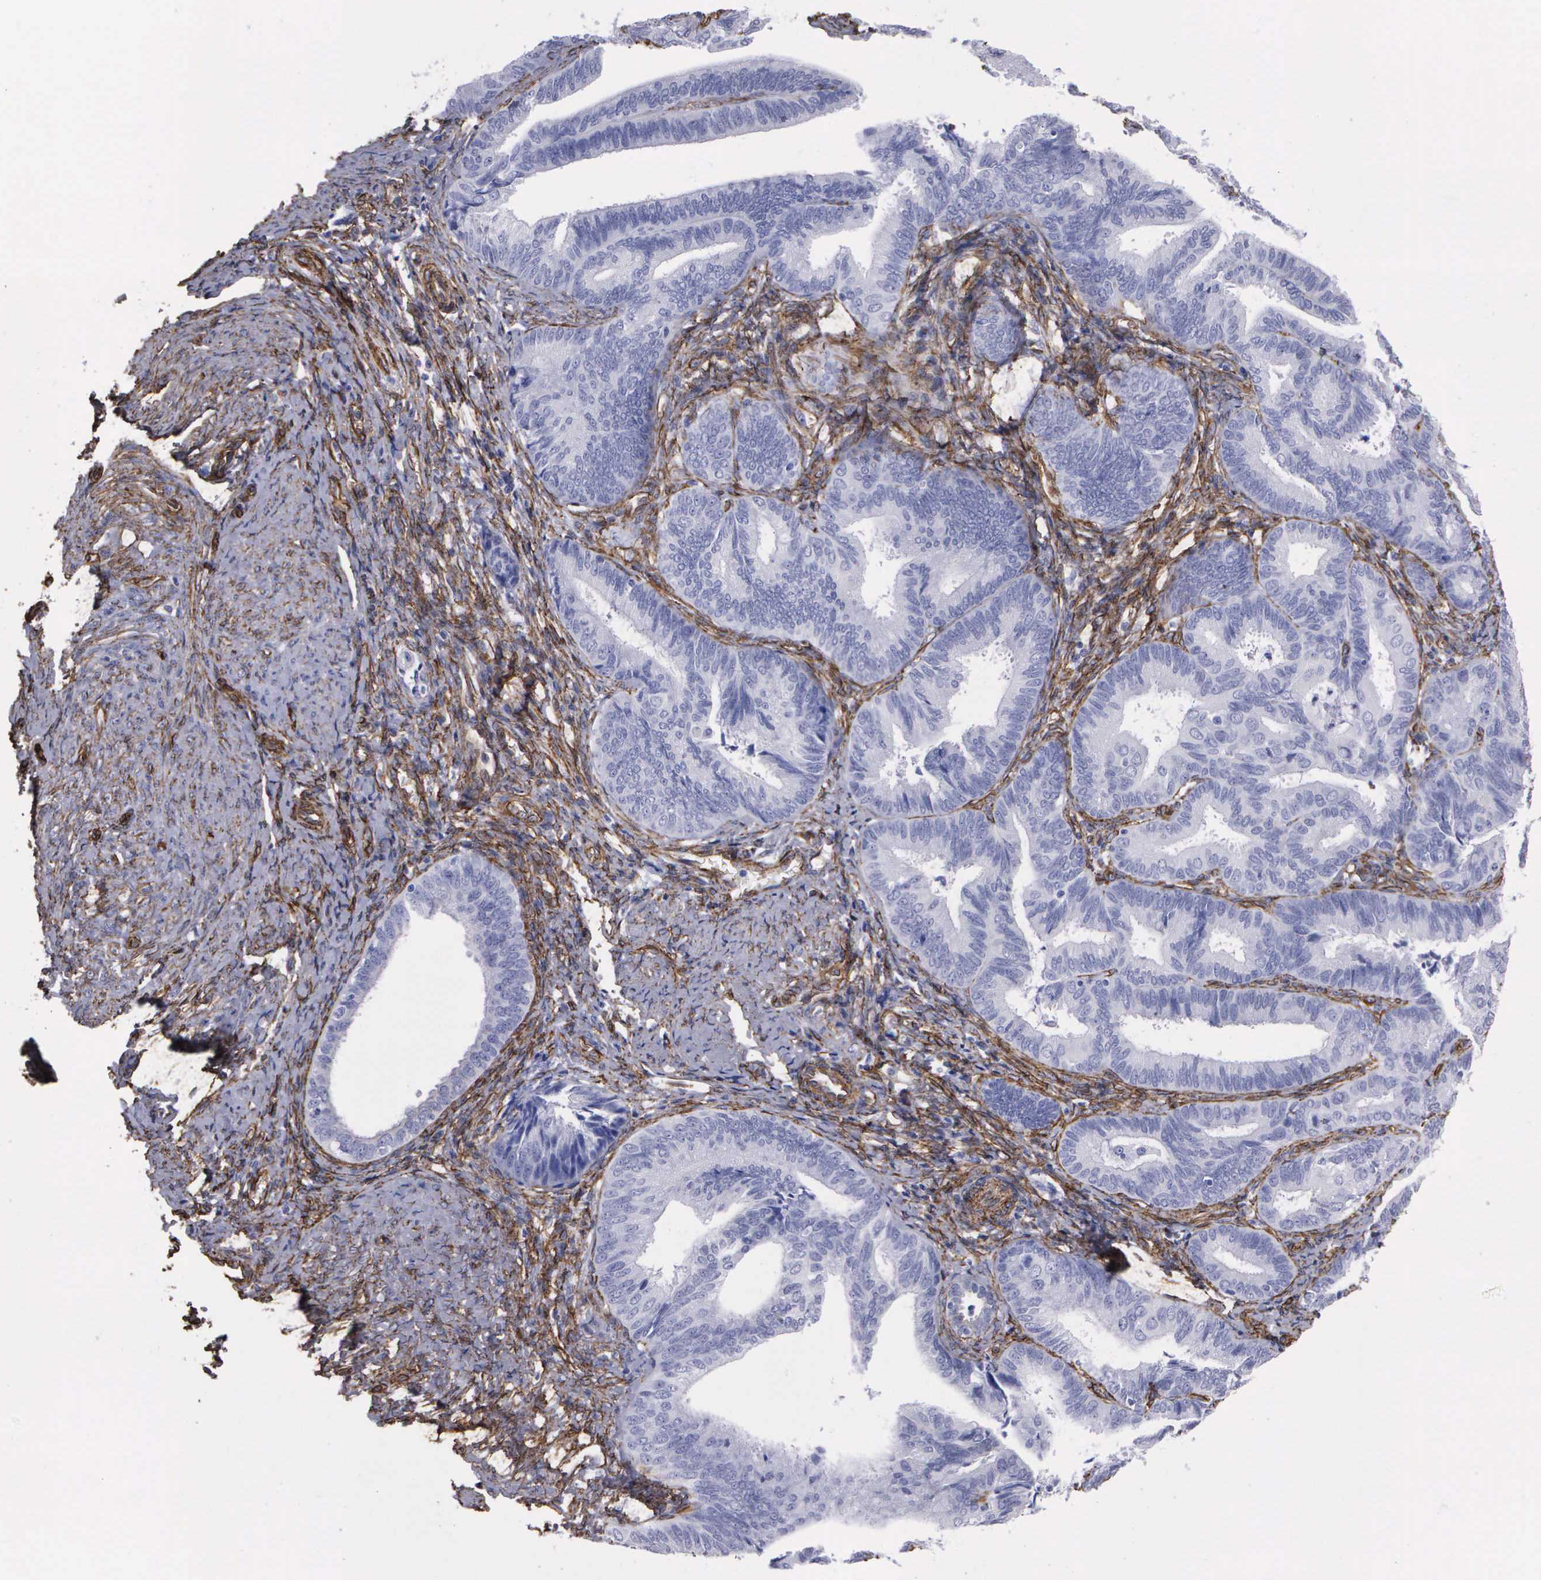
{"staining": {"intensity": "negative", "quantity": "none", "location": "none"}, "tissue": "endometrial cancer", "cell_type": "Tumor cells", "image_type": "cancer", "snomed": [{"axis": "morphology", "description": "Adenocarcinoma, NOS"}, {"axis": "topography", "description": "Endometrium"}], "caption": "An immunohistochemistry (IHC) photomicrograph of endometrial cancer (adenocarcinoma) is shown. There is no staining in tumor cells of endometrial cancer (adenocarcinoma).", "gene": "MAGEB10", "patient": {"sex": "female", "age": 63}}